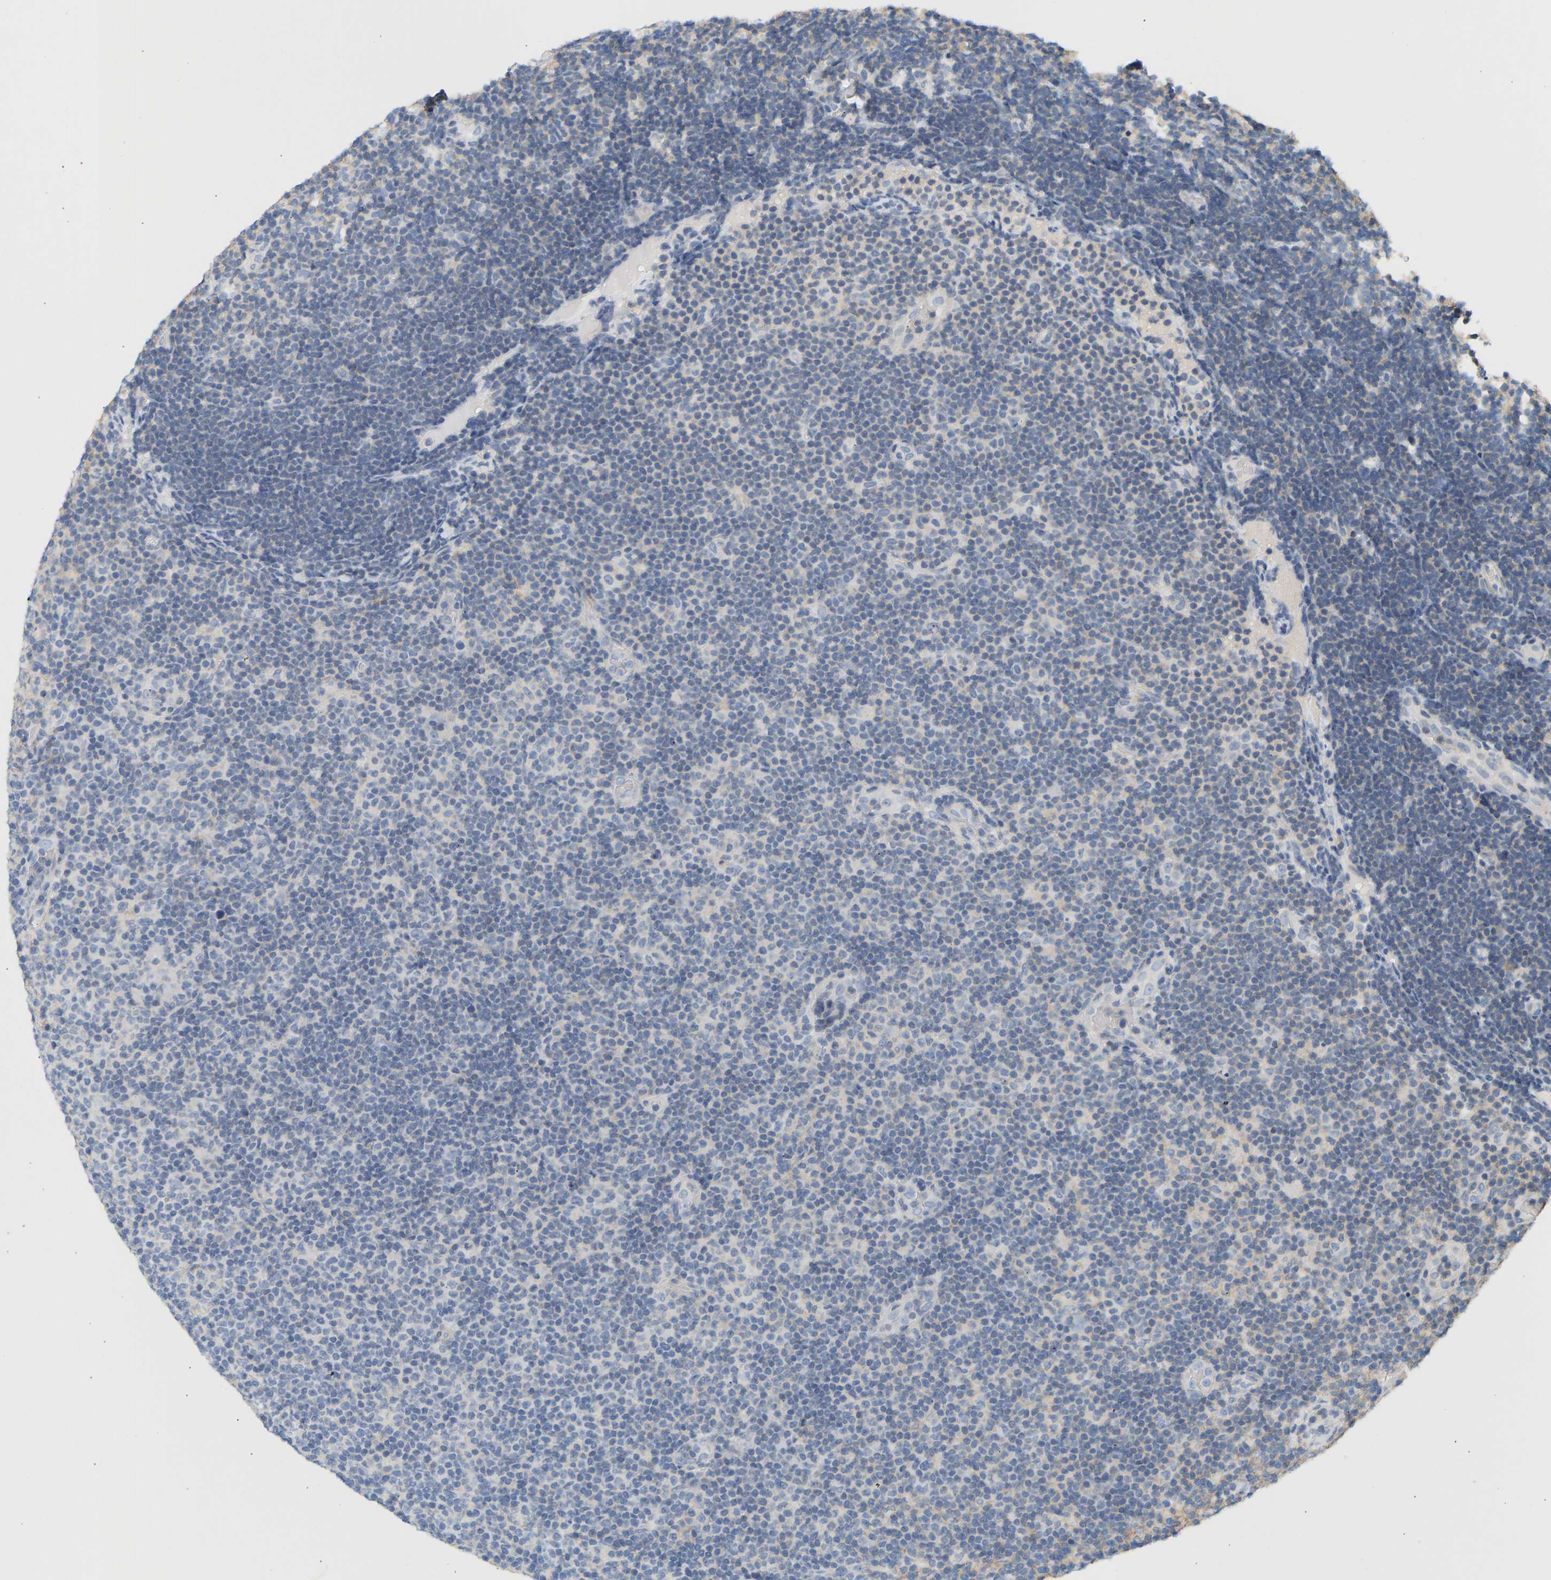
{"staining": {"intensity": "negative", "quantity": "none", "location": "none"}, "tissue": "lymphoma", "cell_type": "Tumor cells", "image_type": "cancer", "snomed": [{"axis": "morphology", "description": "Malignant lymphoma, non-Hodgkin's type, Low grade"}, {"axis": "topography", "description": "Lymph node"}], "caption": "Malignant lymphoma, non-Hodgkin's type (low-grade) was stained to show a protein in brown. There is no significant expression in tumor cells. Brightfield microscopy of immunohistochemistry (IHC) stained with DAB (3,3'-diaminobenzidine) (brown) and hematoxylin (blue), captured at high magnification.", "gene": "BVES", "patient": {"sex": "male", "age": 83}}